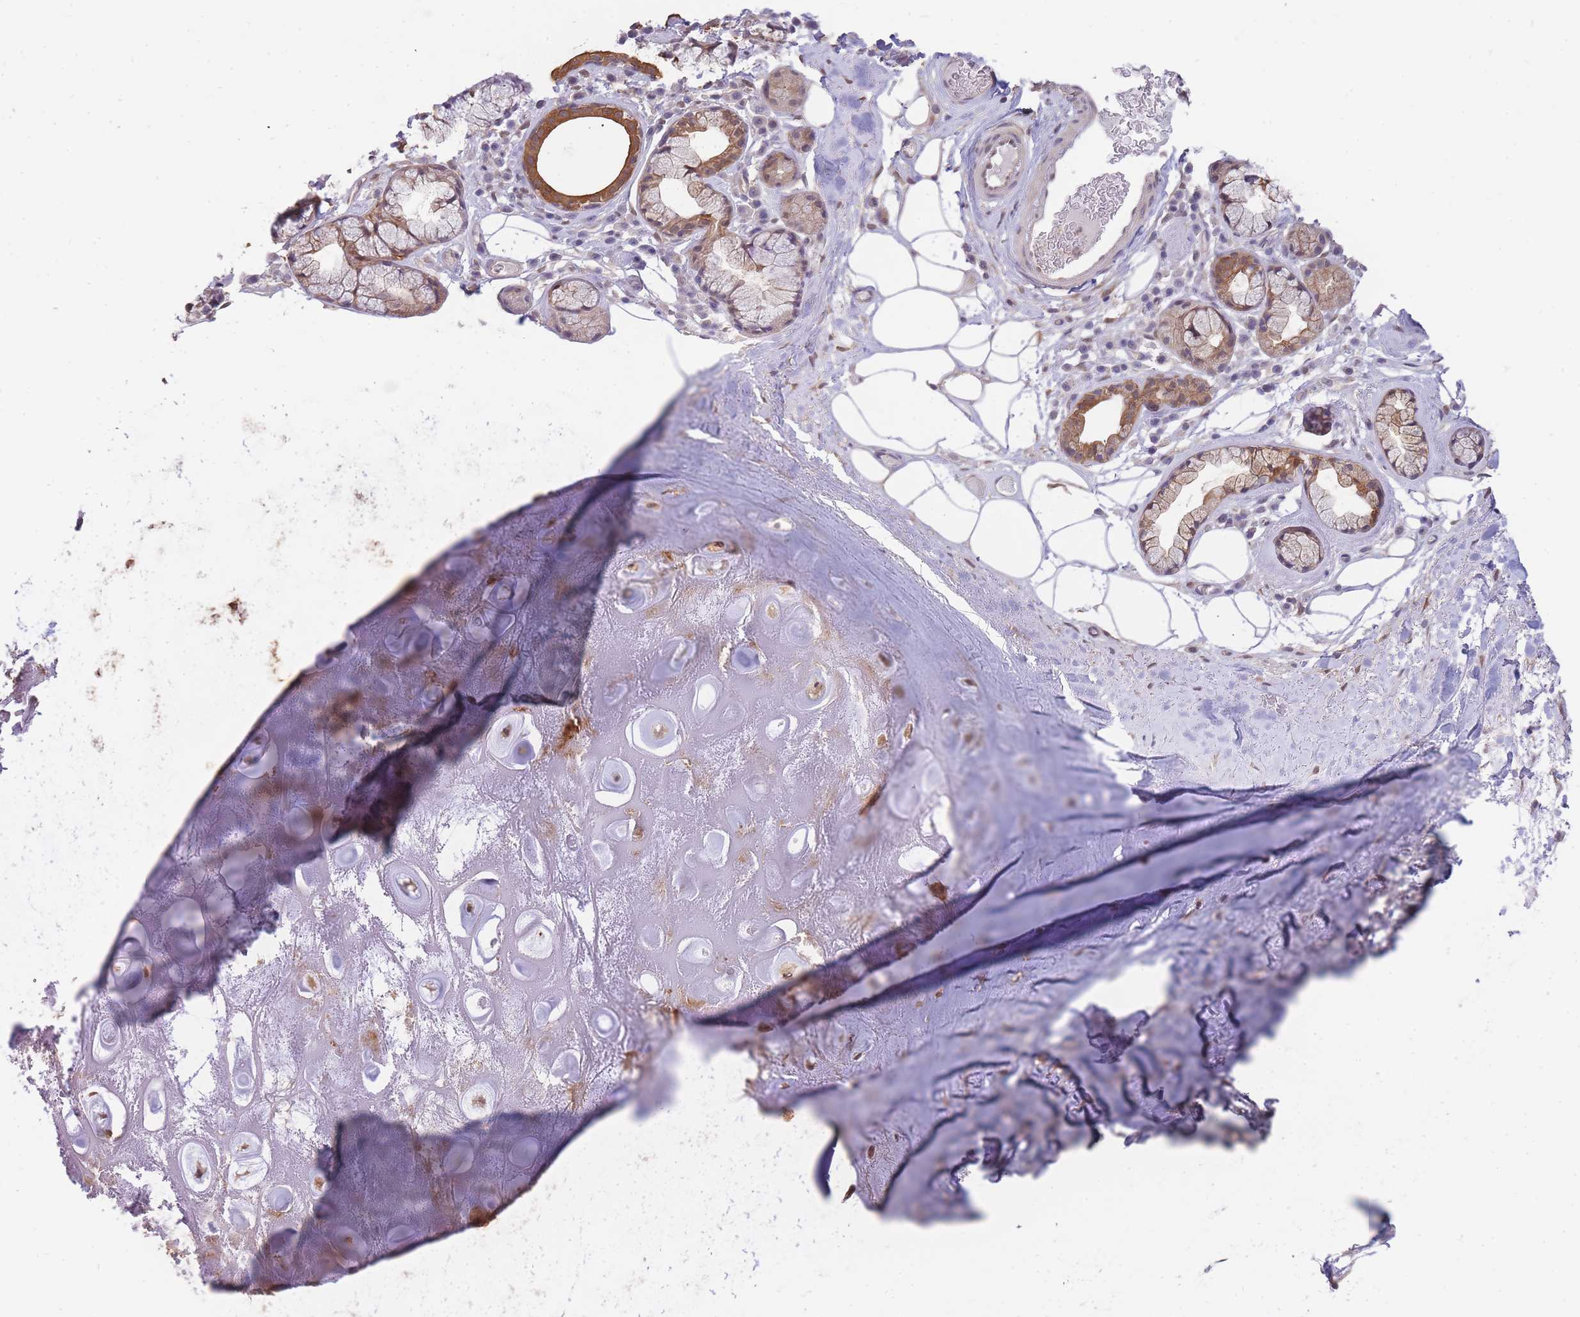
{"staining": {"intensity": "negative", "quantity": "none", "location": "none"}, "tissue": "adipose tissue", "cell_type": "Adipocytes", "image_type": "normal", "snomed": [{"axis": "morphology", "description": "Normal tissue, NOS"}, {"axis": "topography", "description": "Cartilage tissue"}], "caption": "IHC micrograph of normal adipose tissue: human adipose tissue stained with DAB reveals no significant protein expression in adipocytes.", "gene": "SMC6", "patient": {"sex": "male", "age": 81}}